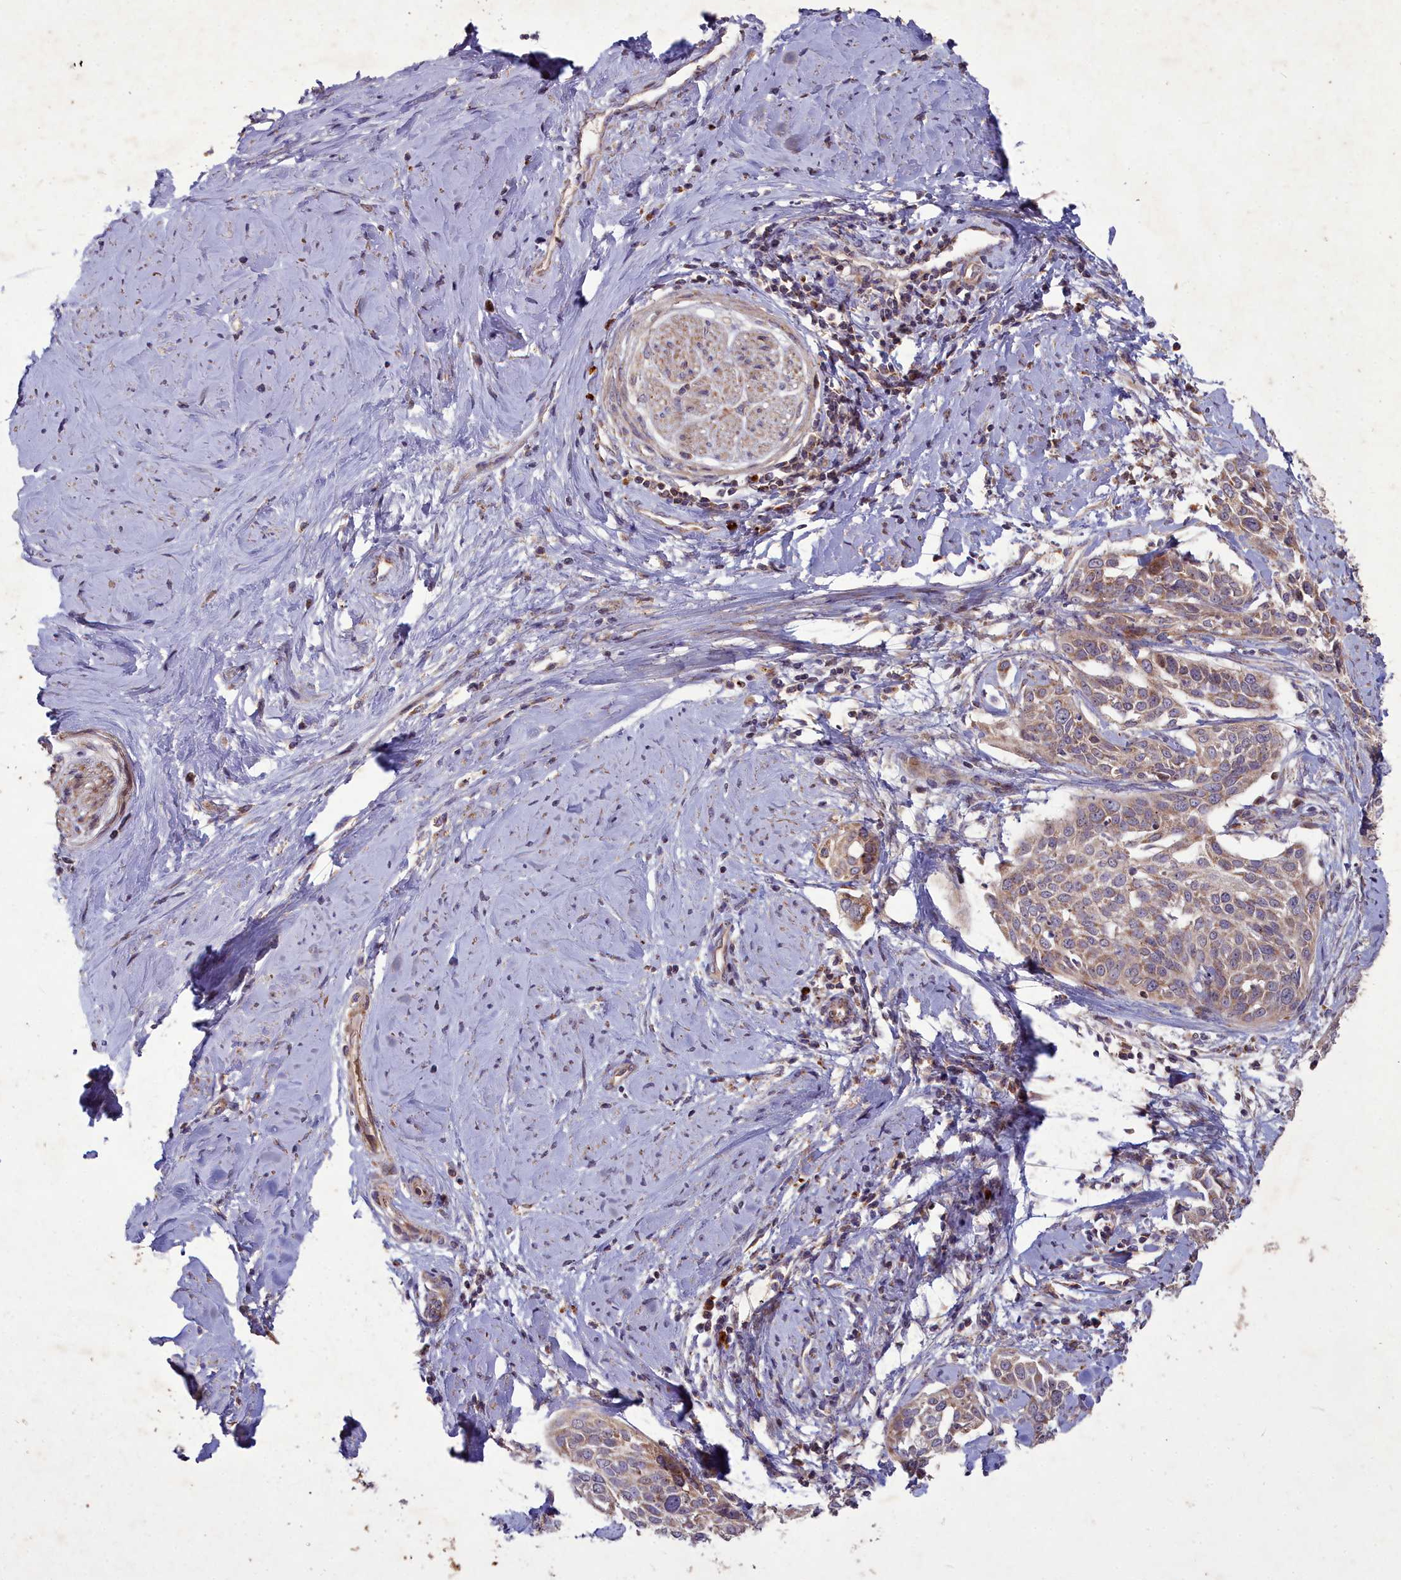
{"staining": {"intensity": "moderate", "quantity": ">75%", "location": "cytoplasmic/membranous"}, "tissue": "cervical cancer", "cell_type": "Tumor cells", "image_type": "cancer", "snomed": [{"axis": "morphology", "description": "Squamous cell carcinoma, NOS"}, {"axis": "topography", "description": "Cervix"}], "caption": "Immunohistochemical staining of human cervical cancer reveals medium levels of moderate cytoplasmic/membranous protein staining in about >75% of tumor cells. The staining is performed using DAB brown chromogen to label protein expression. The nuclei are counter-stained blue using hematoxylin.", "gene": "COX11", "patient": {"sex": "female", "age": 44}}